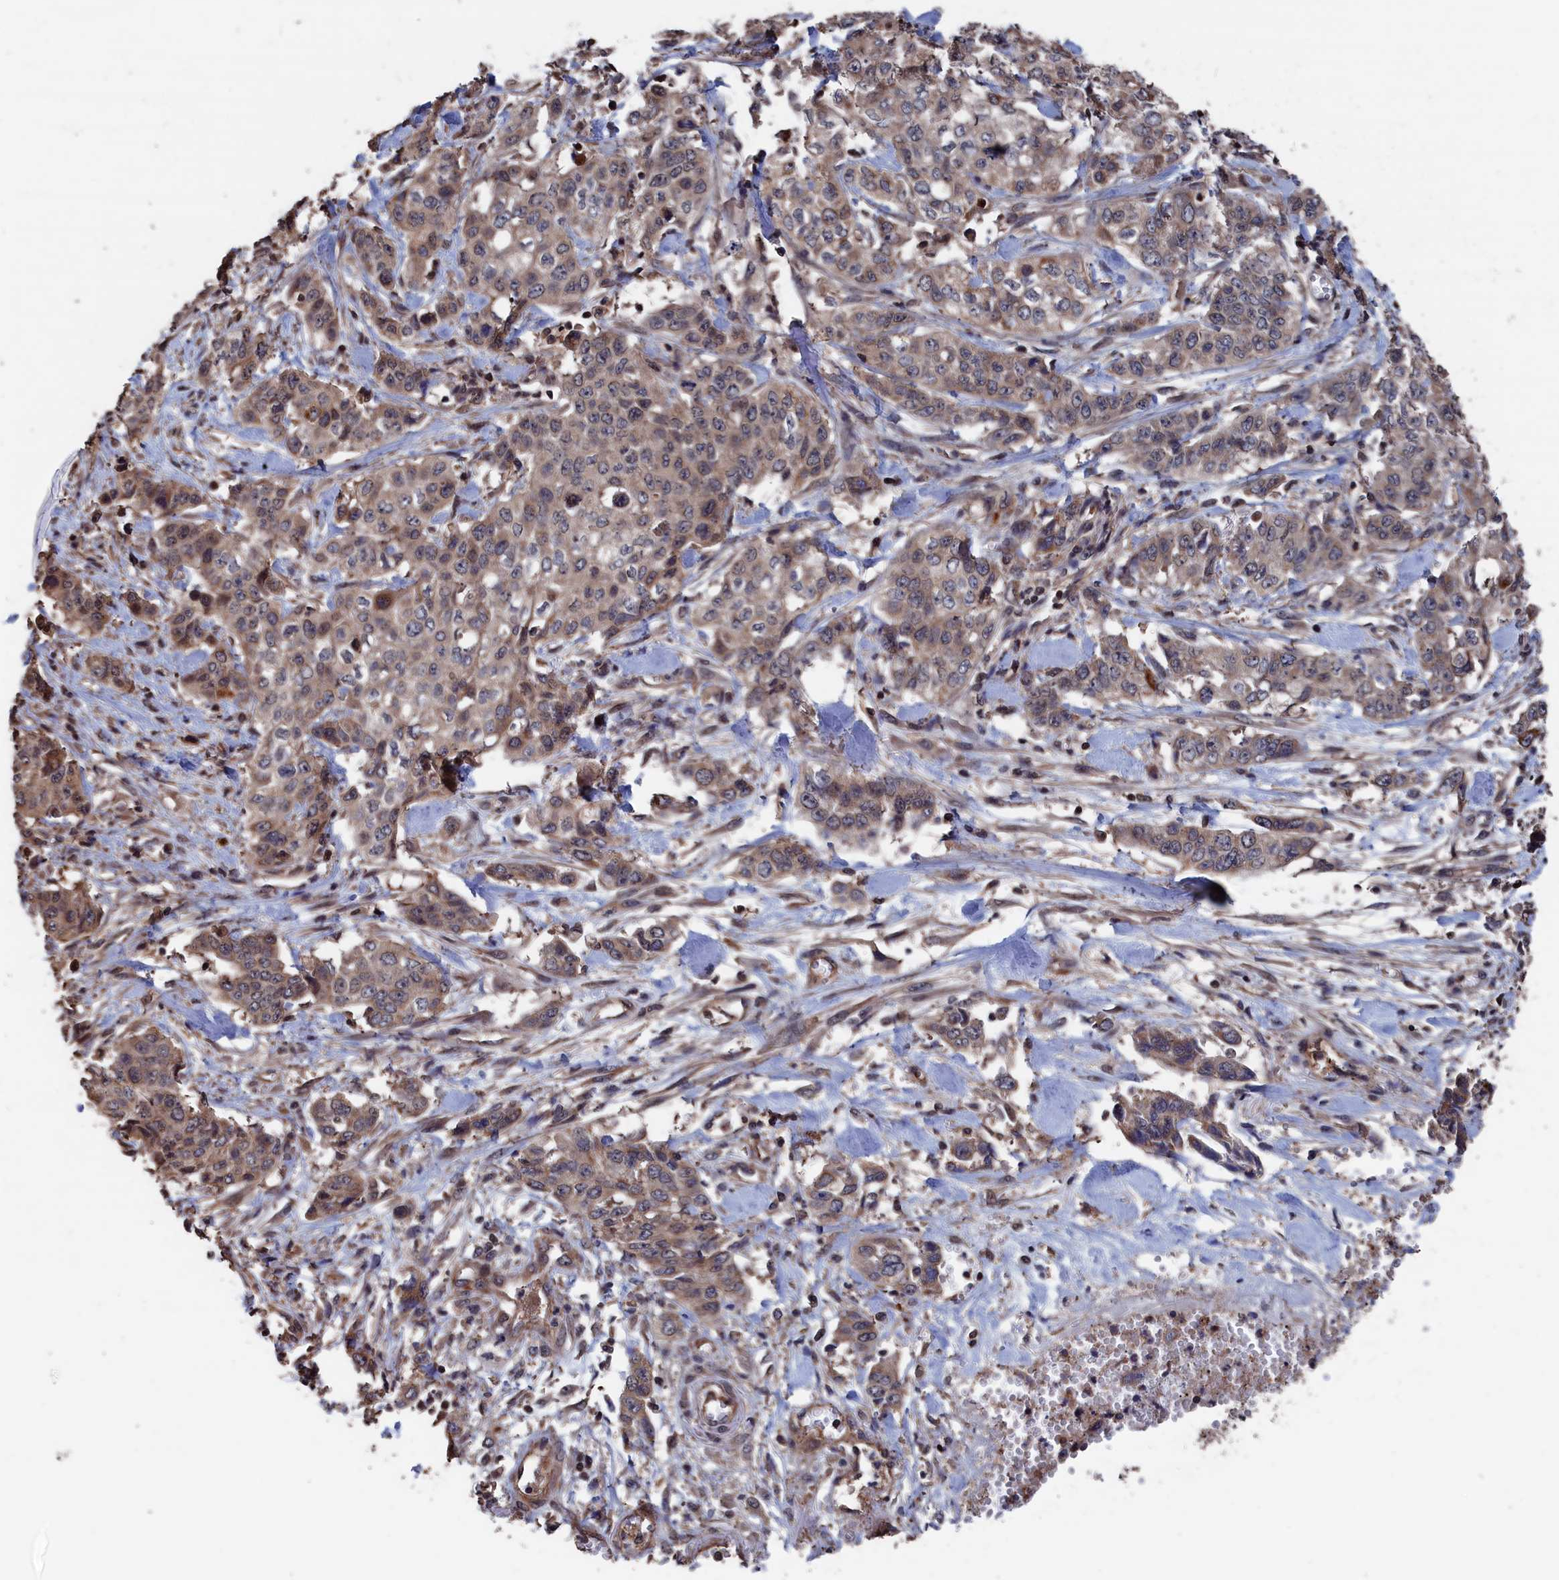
{"staining": {"intensity": "weak", "quantity": "25%-75%", "location": "cytoplasmic/membranous"}, "tissue": "stomach cancer", "cell_type": "Tumor cells", "image_type": "cancer", "snomed": [{"axis": "morphology", "description": "Adenocarcinoma, NOS"}, {"axis": "topography", "description": "Stomach, upper"}], "caption": "DAB (3,3'-diaminobenzidine) immunohistochemical staining of human stomach cancer reveals weak cytoplasmic/membranous protein expression in about 25%-75% of tumor cells. (DAB (3,3'-diaminobenzidine) IHC, brown staining for protein, blue staining for nuclei).", "gene": "PDE12", "patient": {"sex": "male", "age": 62}}